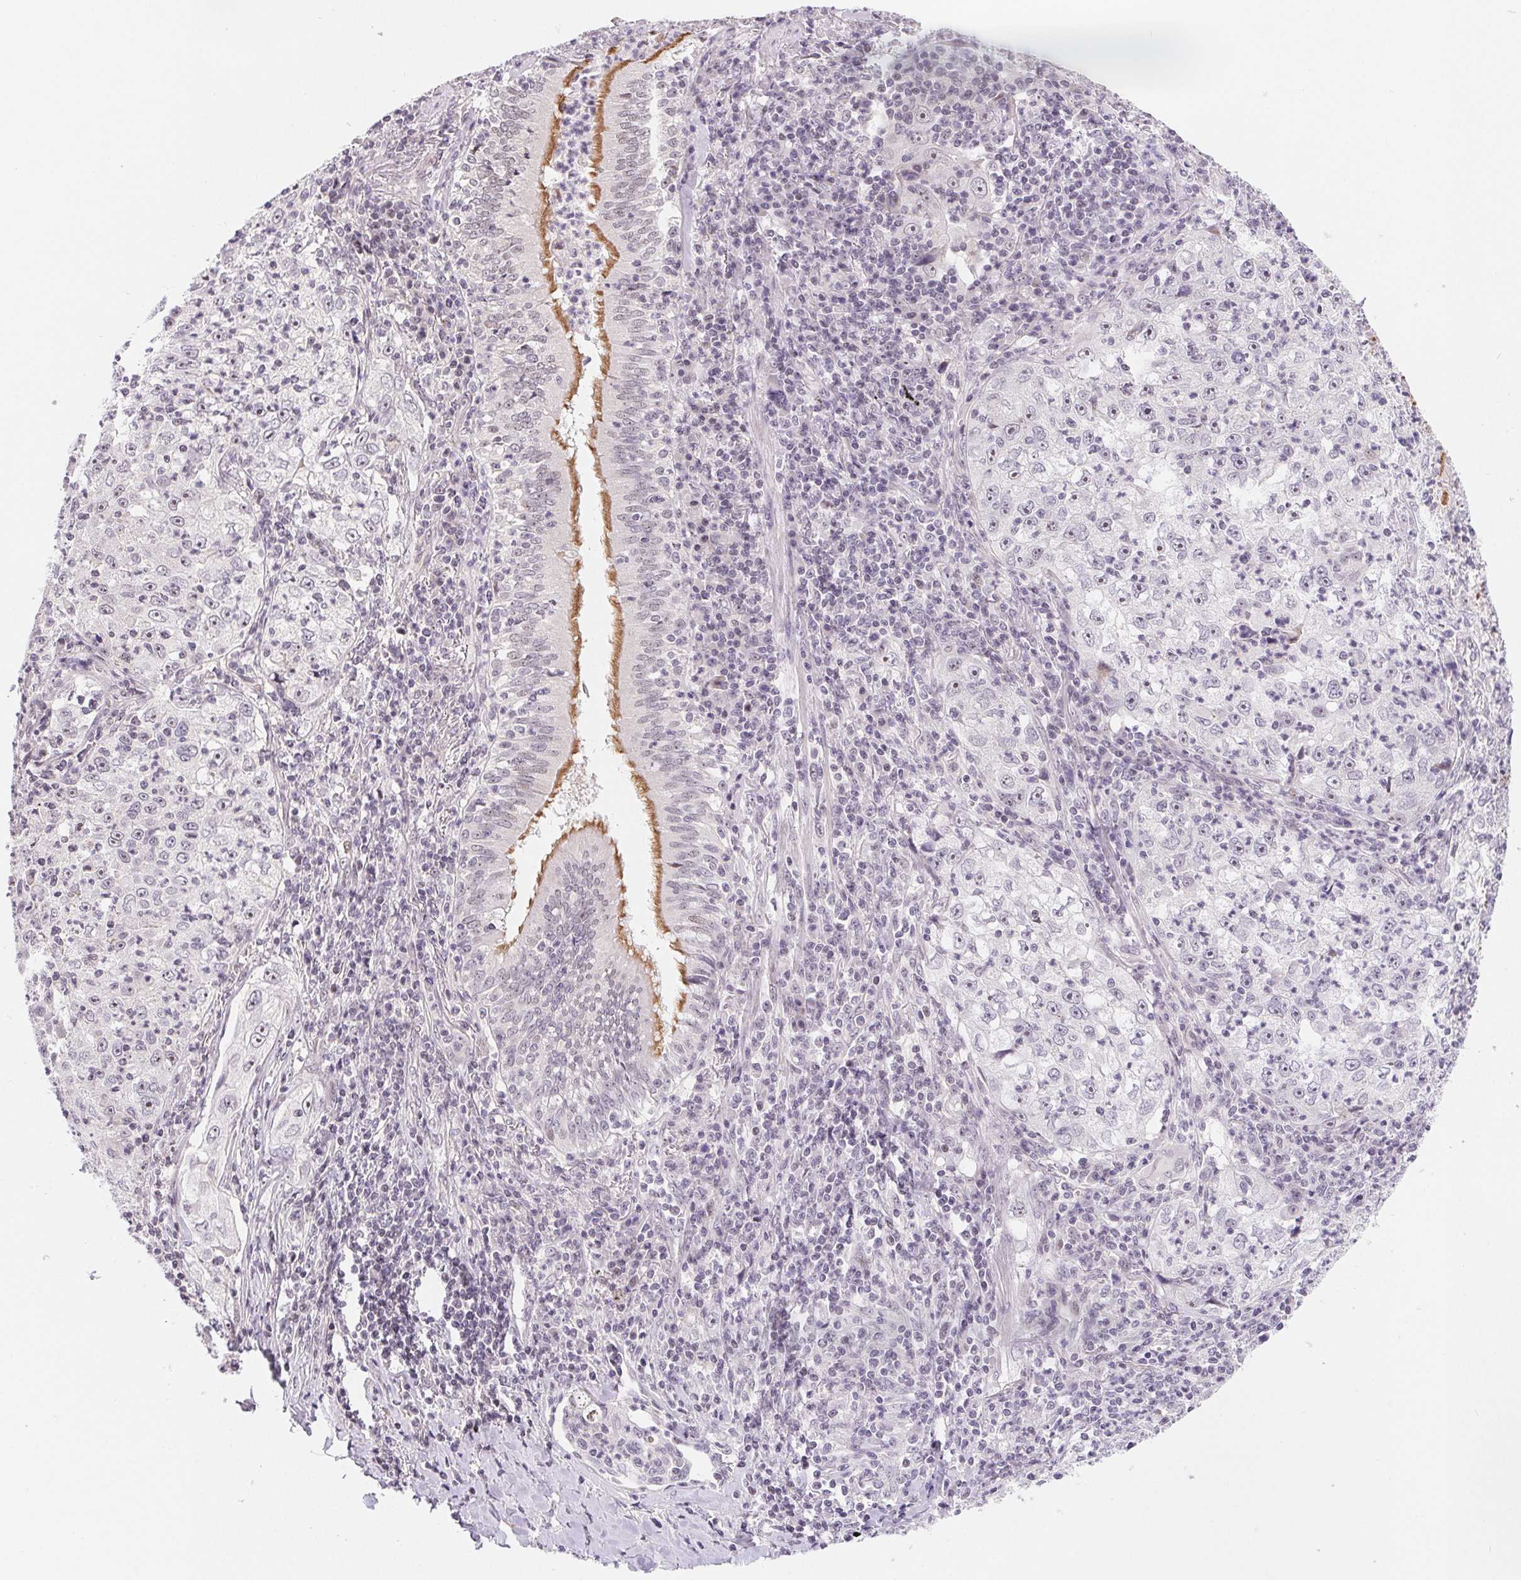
{"staining": {"intensity": "negative", "quantity": "none", "location": "none"}, "tissue": "lung cancer", "cell_type": "Tumor cells", "image_type": "cancer", "snomed": [{"axis": "morphology", "description": "Squamous cell carcinoma, NOS"}, {"axis": "topography", "description": "Lung"}], "caption": "Lung cancer was stained to show a protein in brown. There is no significant staining in tumor cells. (DAB immunohistochemistry, high magnification).", "gene": "LCA5L", "patient": {"sex": "male", "age": 71}}